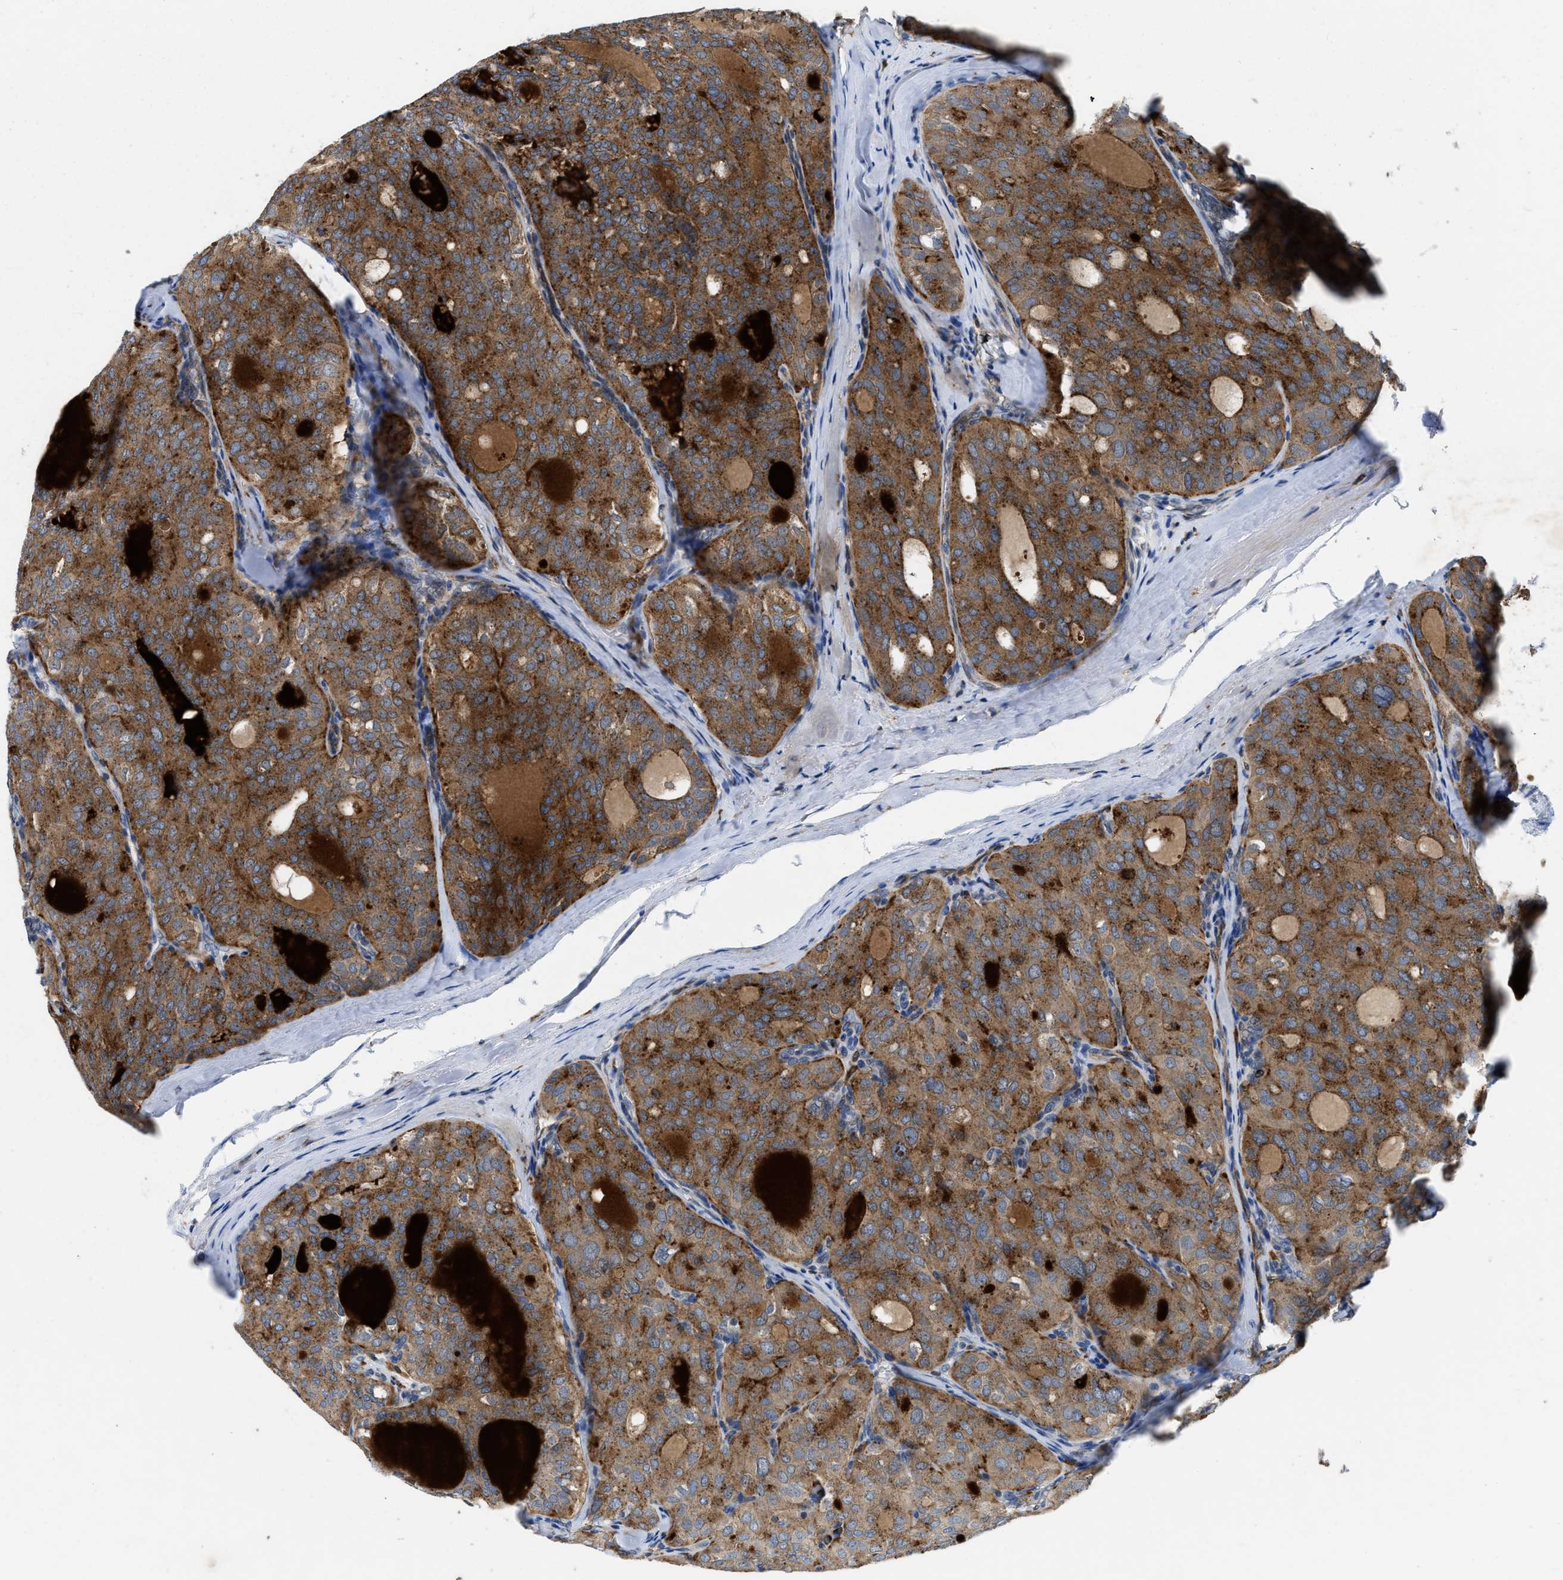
{"staining": {"intensity": "moderate", "quantity": ">75%", "location": "cytoplasmic/membranous"}, "tissue": "thyroid cancer", "cell_type": "Tumor cells", "image_type": "cancer", "snomed": [{"axis": "morphology", "description": "Follicular adenoma carcinoma, NOS"}, {"axis": "topography", "description": "Thyroid gland"}], "caption": "This is an image of immunohistochemistry staining of thyroid follicular adenoma carcinoma, which shows moderate staining in the cytoplasmic/membranous of tumor cells.", "gene": "ENPP4", "patient": {"sex": "male", "age": 75}}